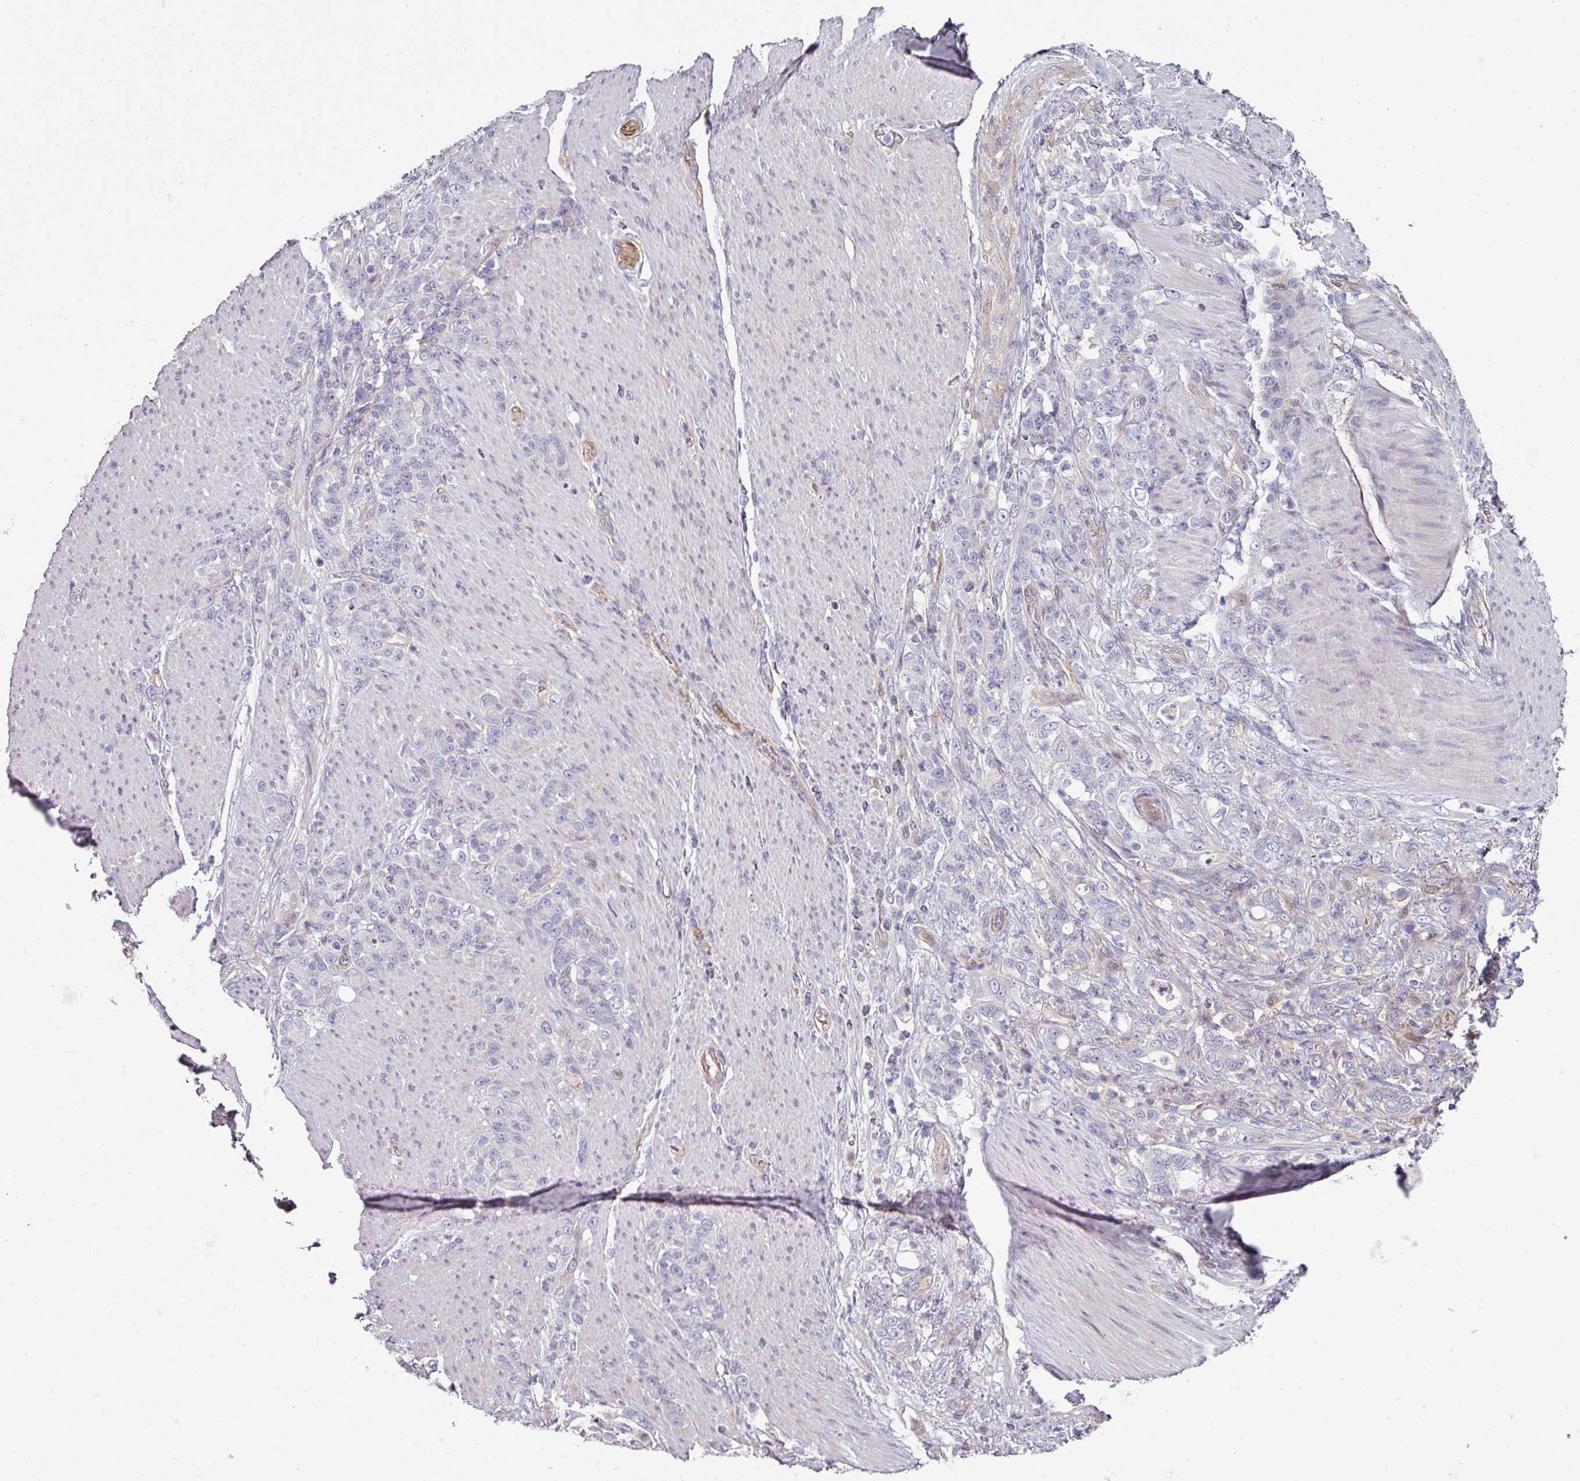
{"staining": {"intensity": "negative", "quantity": "none", "location": "none"}, "tissue": "stomach cancer", "cell_type": "Tumor cells", "image_type": "cancer", "snomed": [{"axis": "morphology", "description": "Adenocarcinoma, NOS"}, {"axis": "topography", "description": "Stomach"}], "caption": "A high-resolution micrograph shows immunohistochemistry (IHC) staining of stomach cancer (adenocarcinoma), which reveals no significant staining in tumor cells.", "gene": "ANO9", "patient": {"sex": "female", "age": 79}}